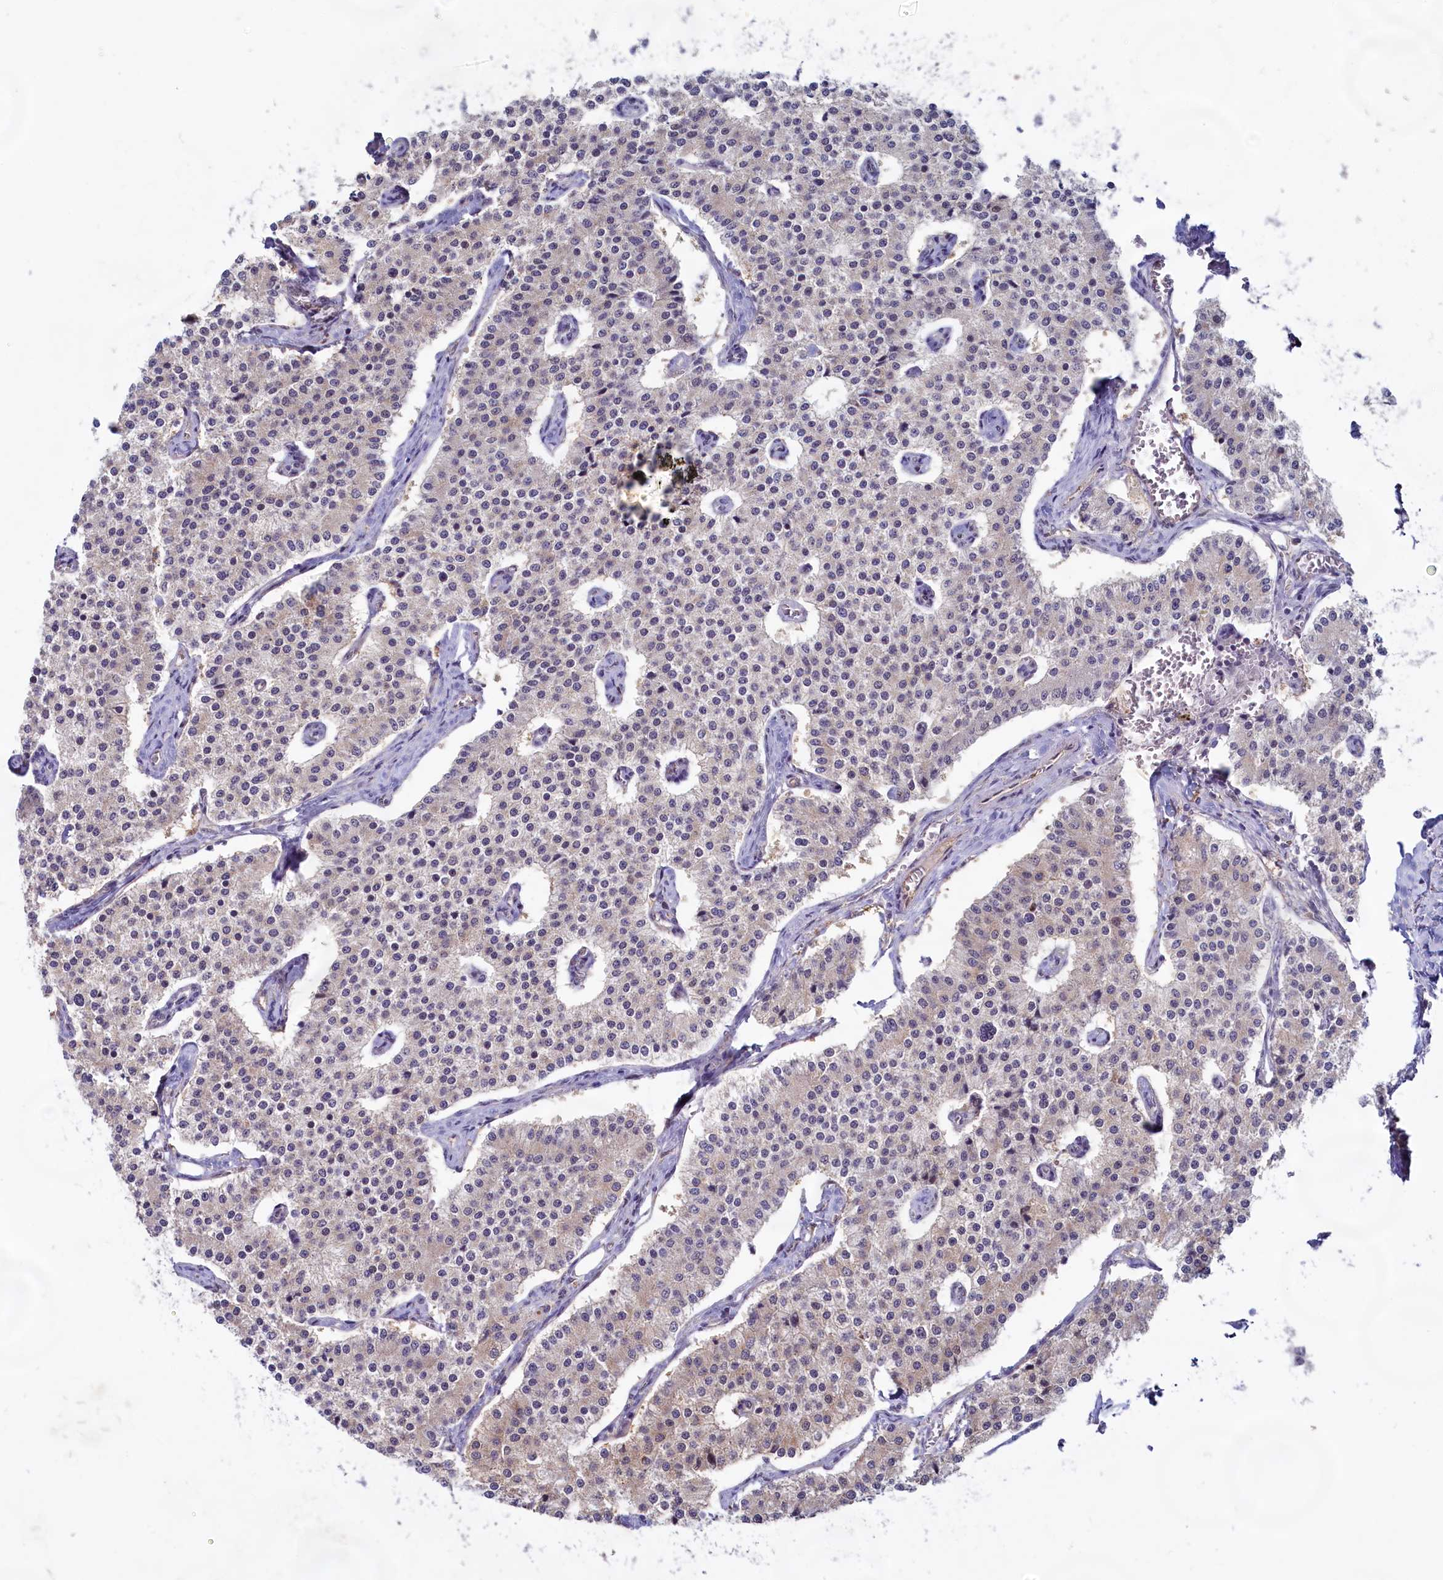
{"staining": {"intensity": "weak", "quantity": "25%-75%", "location": "cytoplasmic/membranous"}, "tissue": "carcinoid", "cell_type": "Tumor cells", "image_type": "cancer", "snomed": [{"axis": "morphology", "description": "Carcinoid, malignant, NOS"}, {"axis": "topography", "description": "Colon"}], "caption": "Immunohistochemical staining of human malignant carcinoid shows weak cytoplasmic/membranous protein positivity in about 25%-75% of tumor cells.", "gene": "C1D", "patient": {"sex": "female", "age": 52}}